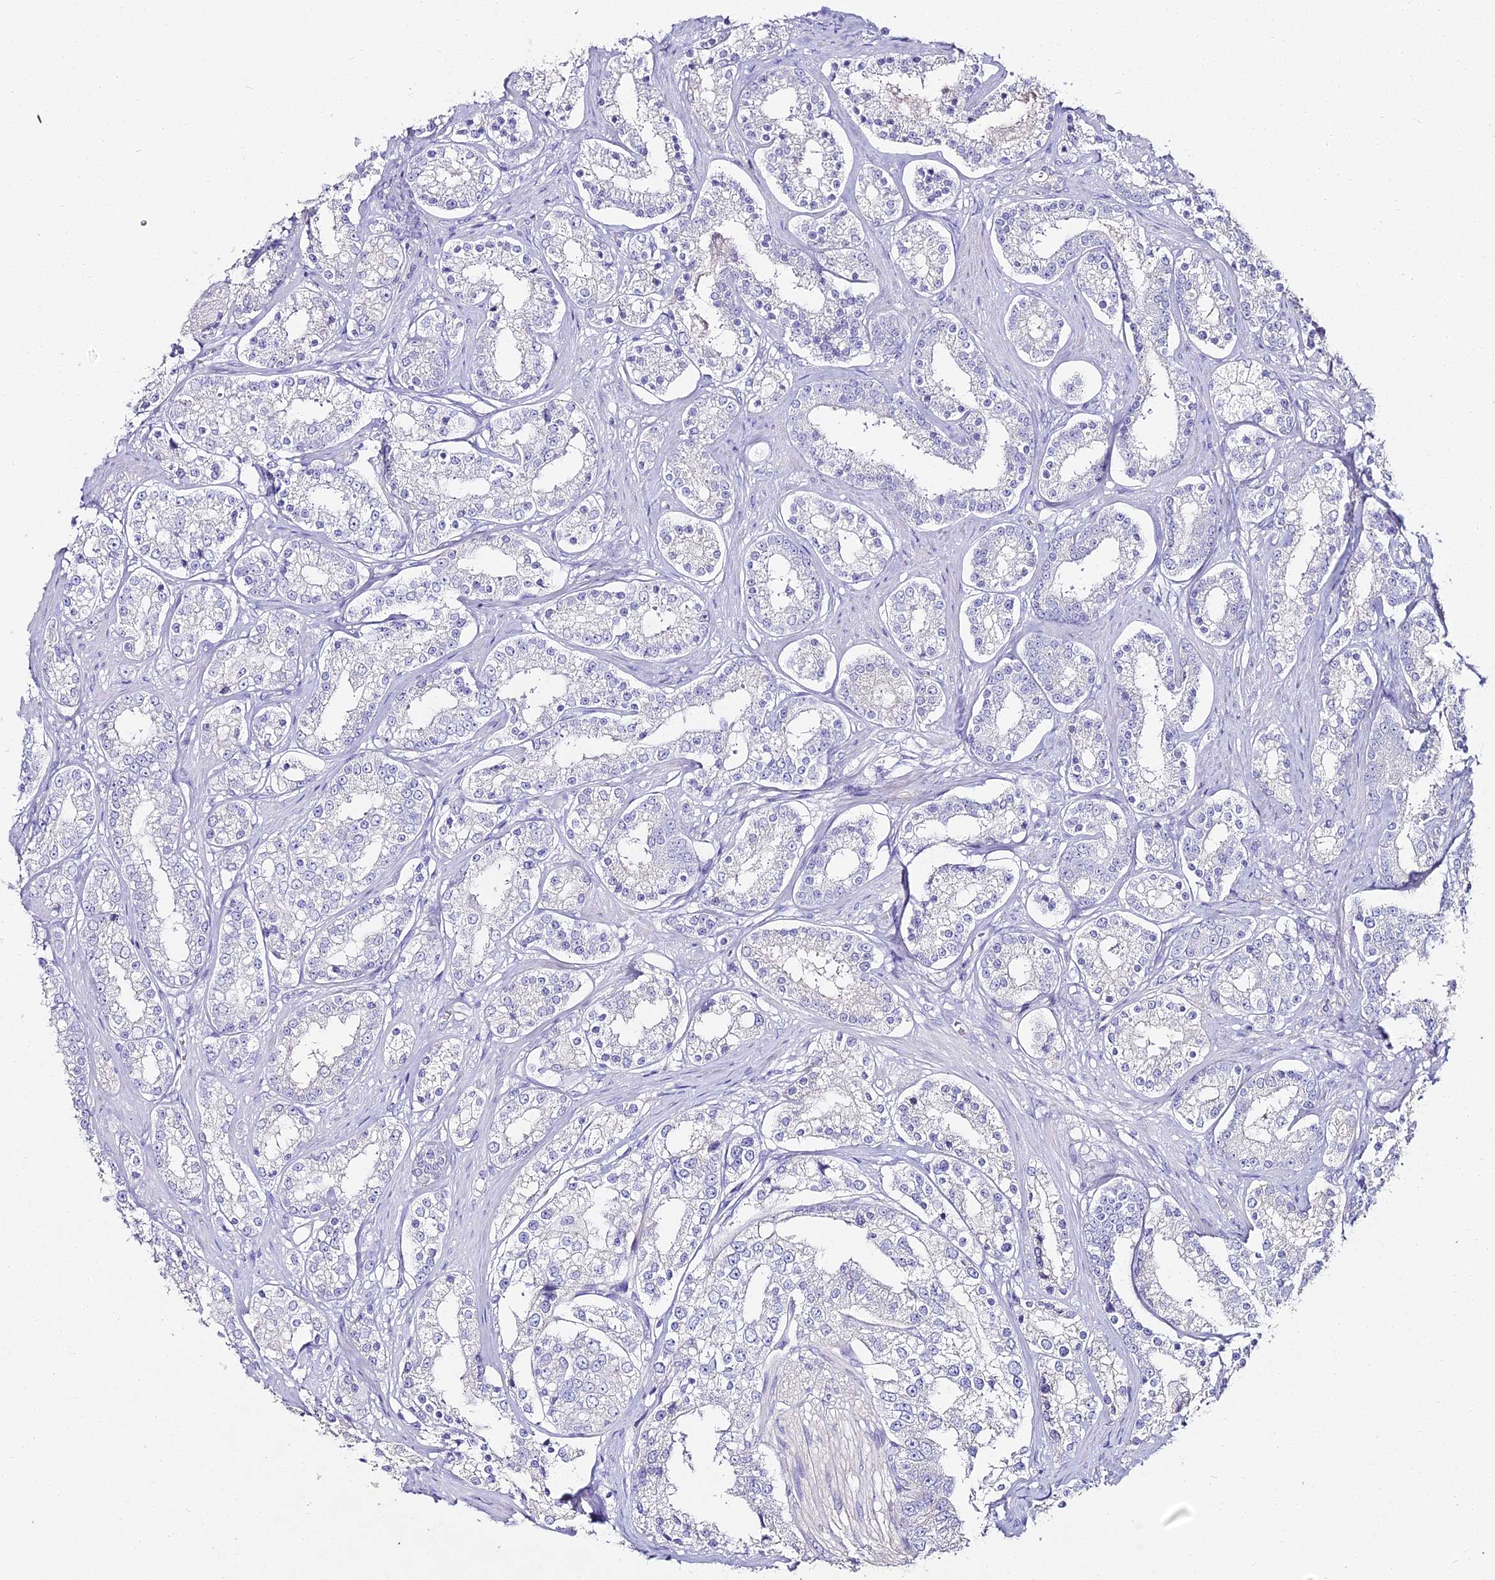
{"staining": {"intensity": "negative", "quantity": "none", "location": "none"}, "tissue": "prostate cancer", "cell_type": "Tumor cells", "image_type": "cancer", "snomed": [{"axis": "morphology", "description": "Normal tissue, NOS"}, {"axis": "morphology", "description": "Adenocarcinoma, High grade"}, {"axis": "topography", "description": "Prostate"}], "caption": "Tumor cells show no significant protein staining in prostate cancer (high-grade adenocarcinoma).", "gene": "ALPG", "patient": {"sex": "male", "age": 83}}